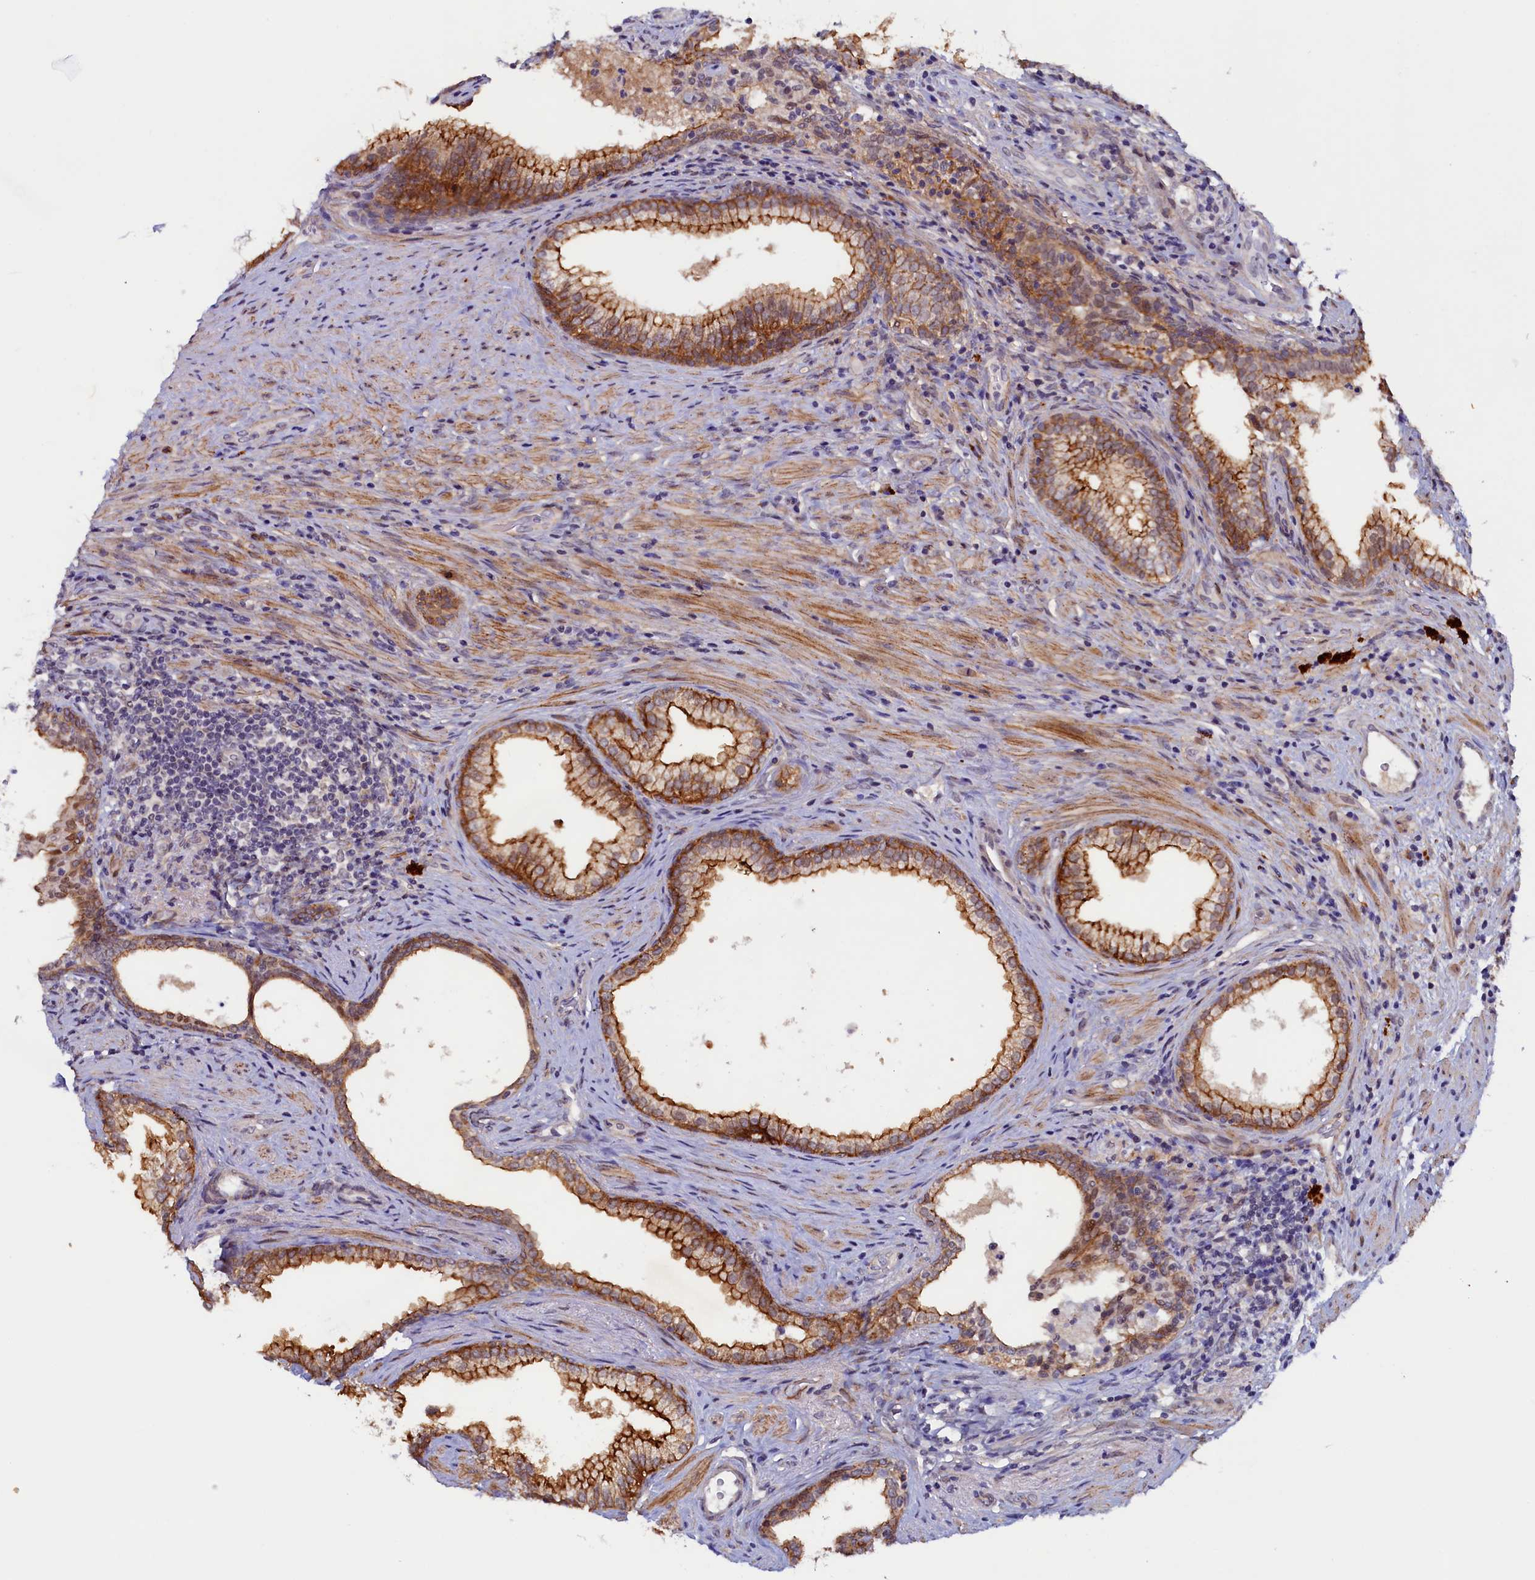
{"staining": {"intensity": "strong", "quantity": ">75%", "location": "cytoplasmic/membranous"}, "tissue": "prostate", "cell_type": "Glandular cells", "image_type": "normal", "snomed": [{"axis": "morphology", "description": "Normal tissue, NOS"}, {"axis": "topography", "description": "Prostate"}], "caption": "The histopathology image shows staining of unremarkable prostate, revealing strong cytoplasmic/membranous protein expression (brown color) within glandular cells.", "gene": "PACSIN3", "patient": {"sex": "male", "age": 76}}